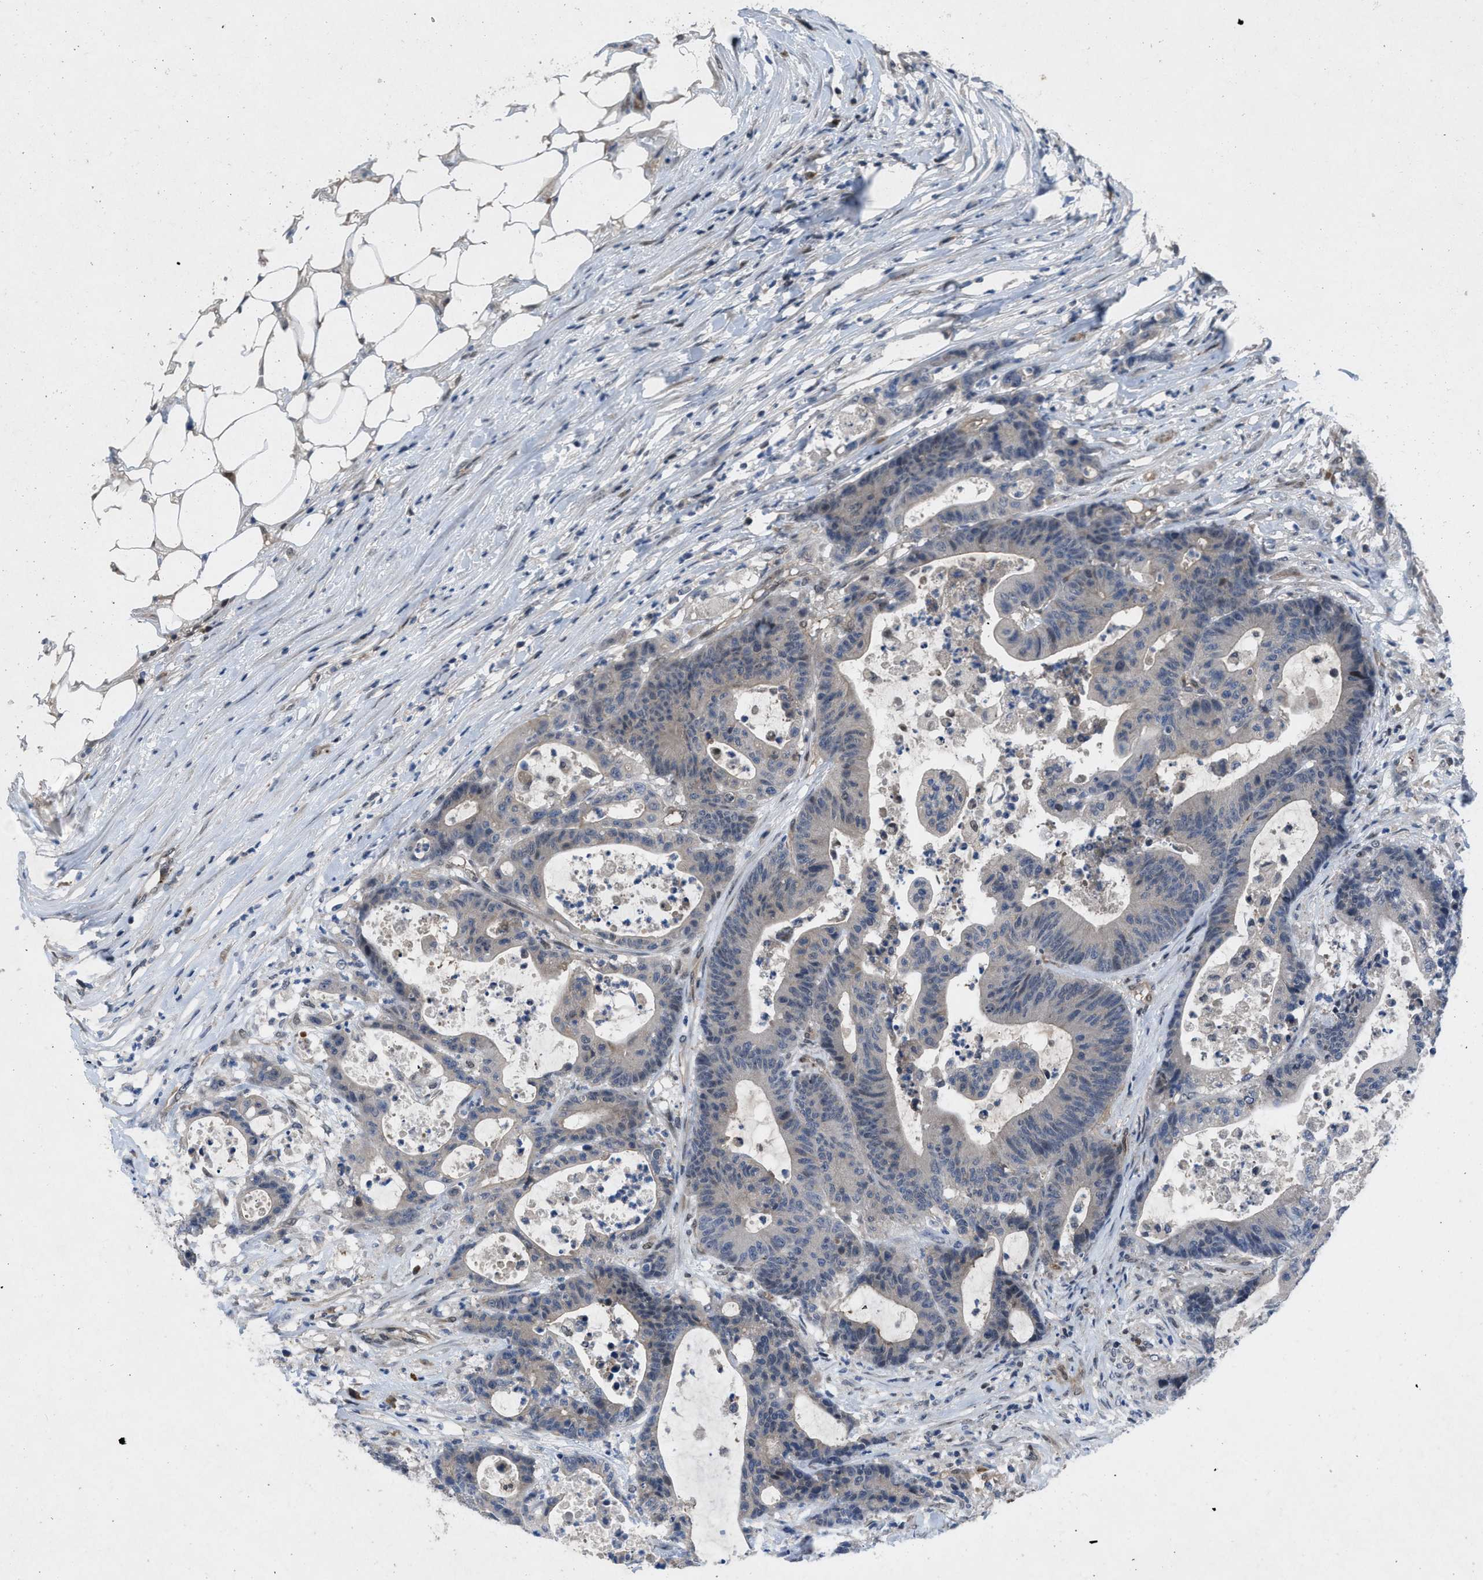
{"staining": {"intensity": "negative", "quantity": "none", "location": "none"}, "tissue": "colorectal cancer", "cell_type": "Tumor cells", "image_type": "cancer", "snomed": [{"axis": "morphology", "description": "Adenocarcinoma, NOS"}, {"axis": "topography", "description": "Colon"}], "caption": "A high-resolution image shows immunohistochemistry (IHC) staining of colorectal cancer (adenocarcinoma), which exhibits no significant staining in tumor cells.", "gene": "IL17RE", "patient": {"sex": "female", "age": 84}}